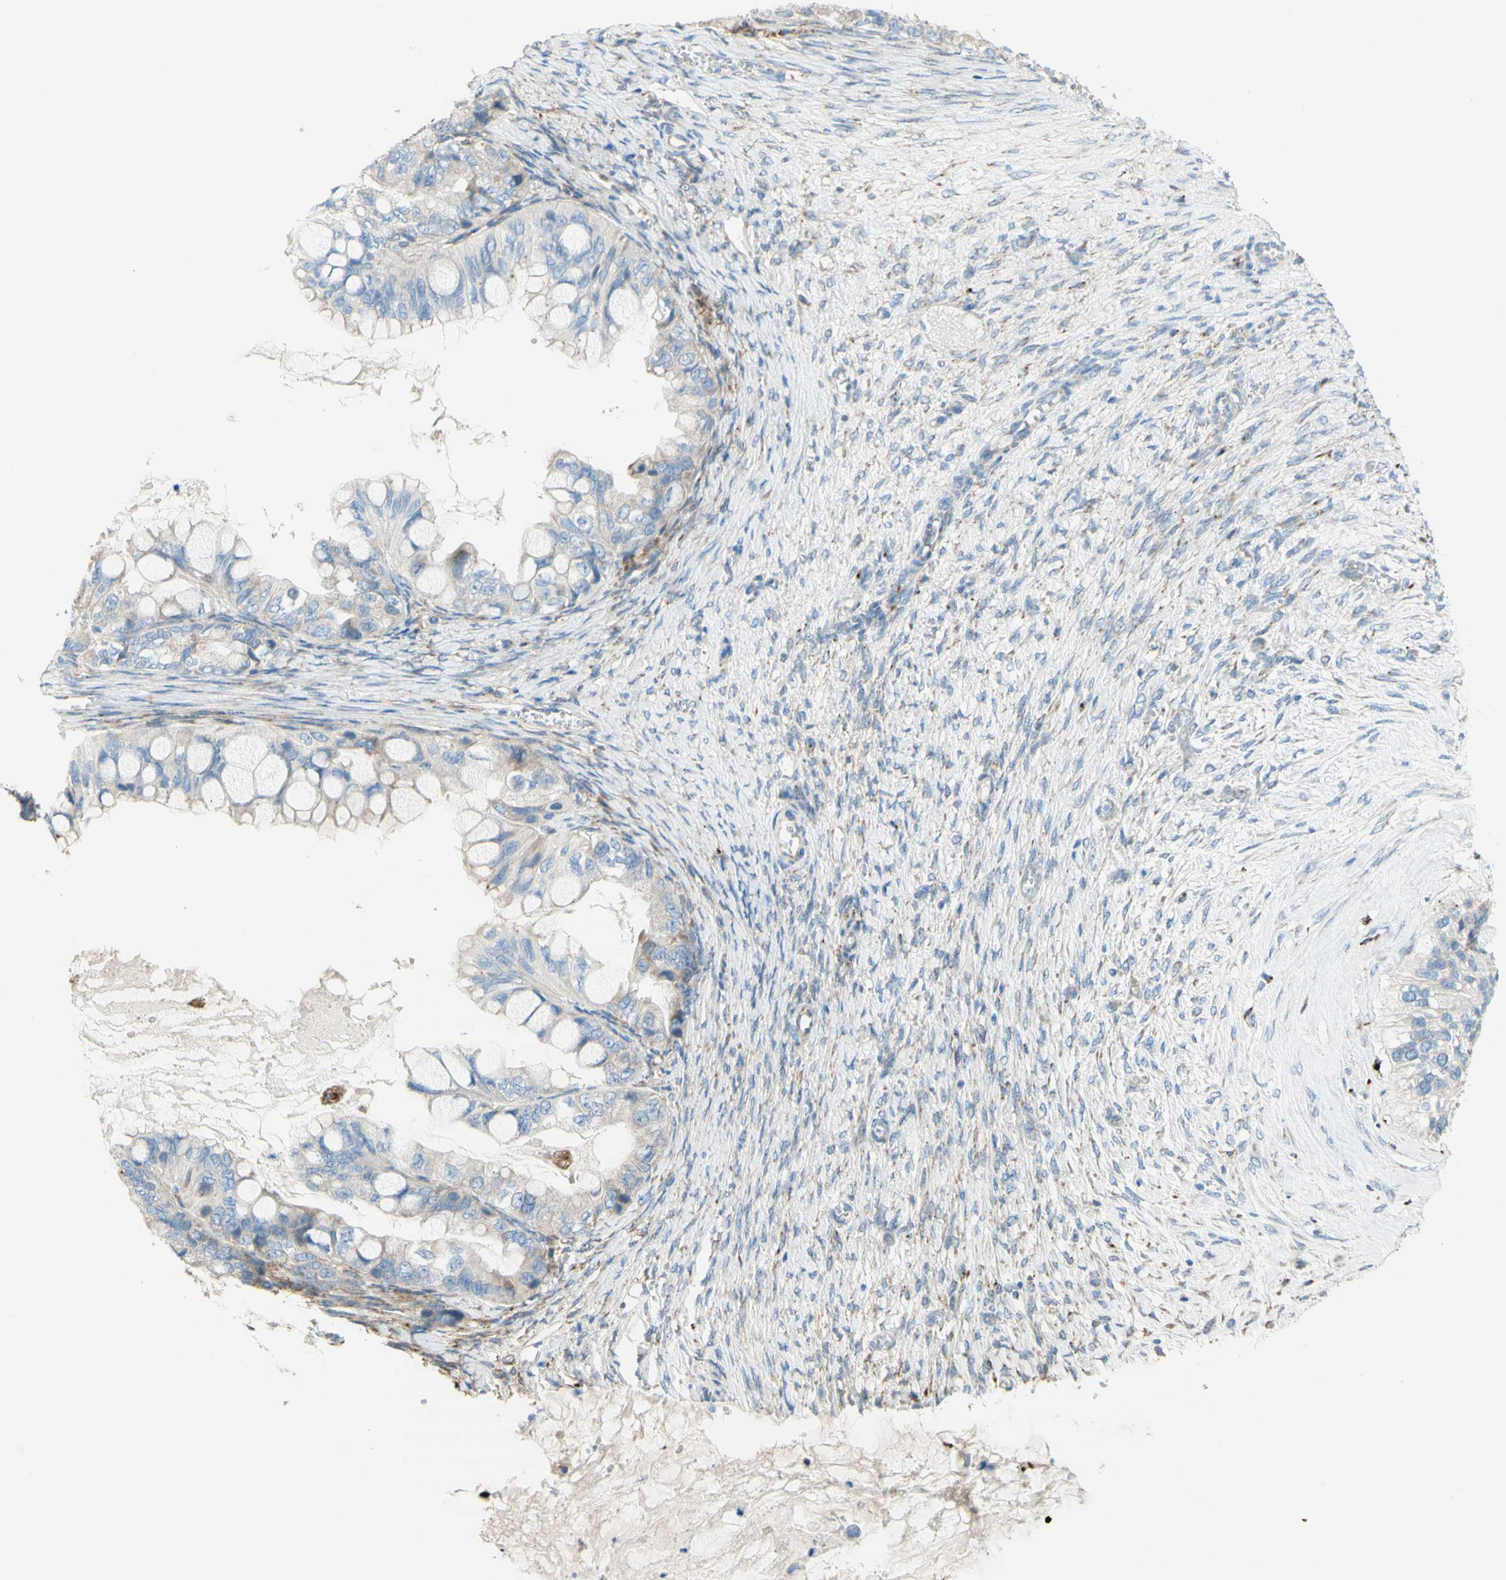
{"staining": {"intensity": "negative", "quantity": "none", "location": "none"}, "tissue": "ovarian cancer", "cell_type": "Tumor cells", "image_type": "cancer", "snomed": [{"axis": "morphology", "description": "Cystadenocarcinoma, mucinous, NOS"}, {"axis": "topography", "description": "Ovary"}], "caption": "This is a histopathology image of IHC staining of ovarian mucinous cystadenocarcinoma, which shows no staining in tumor cells.", "gene": "URB2", "patient": {"sex": "female", "age": 80}}